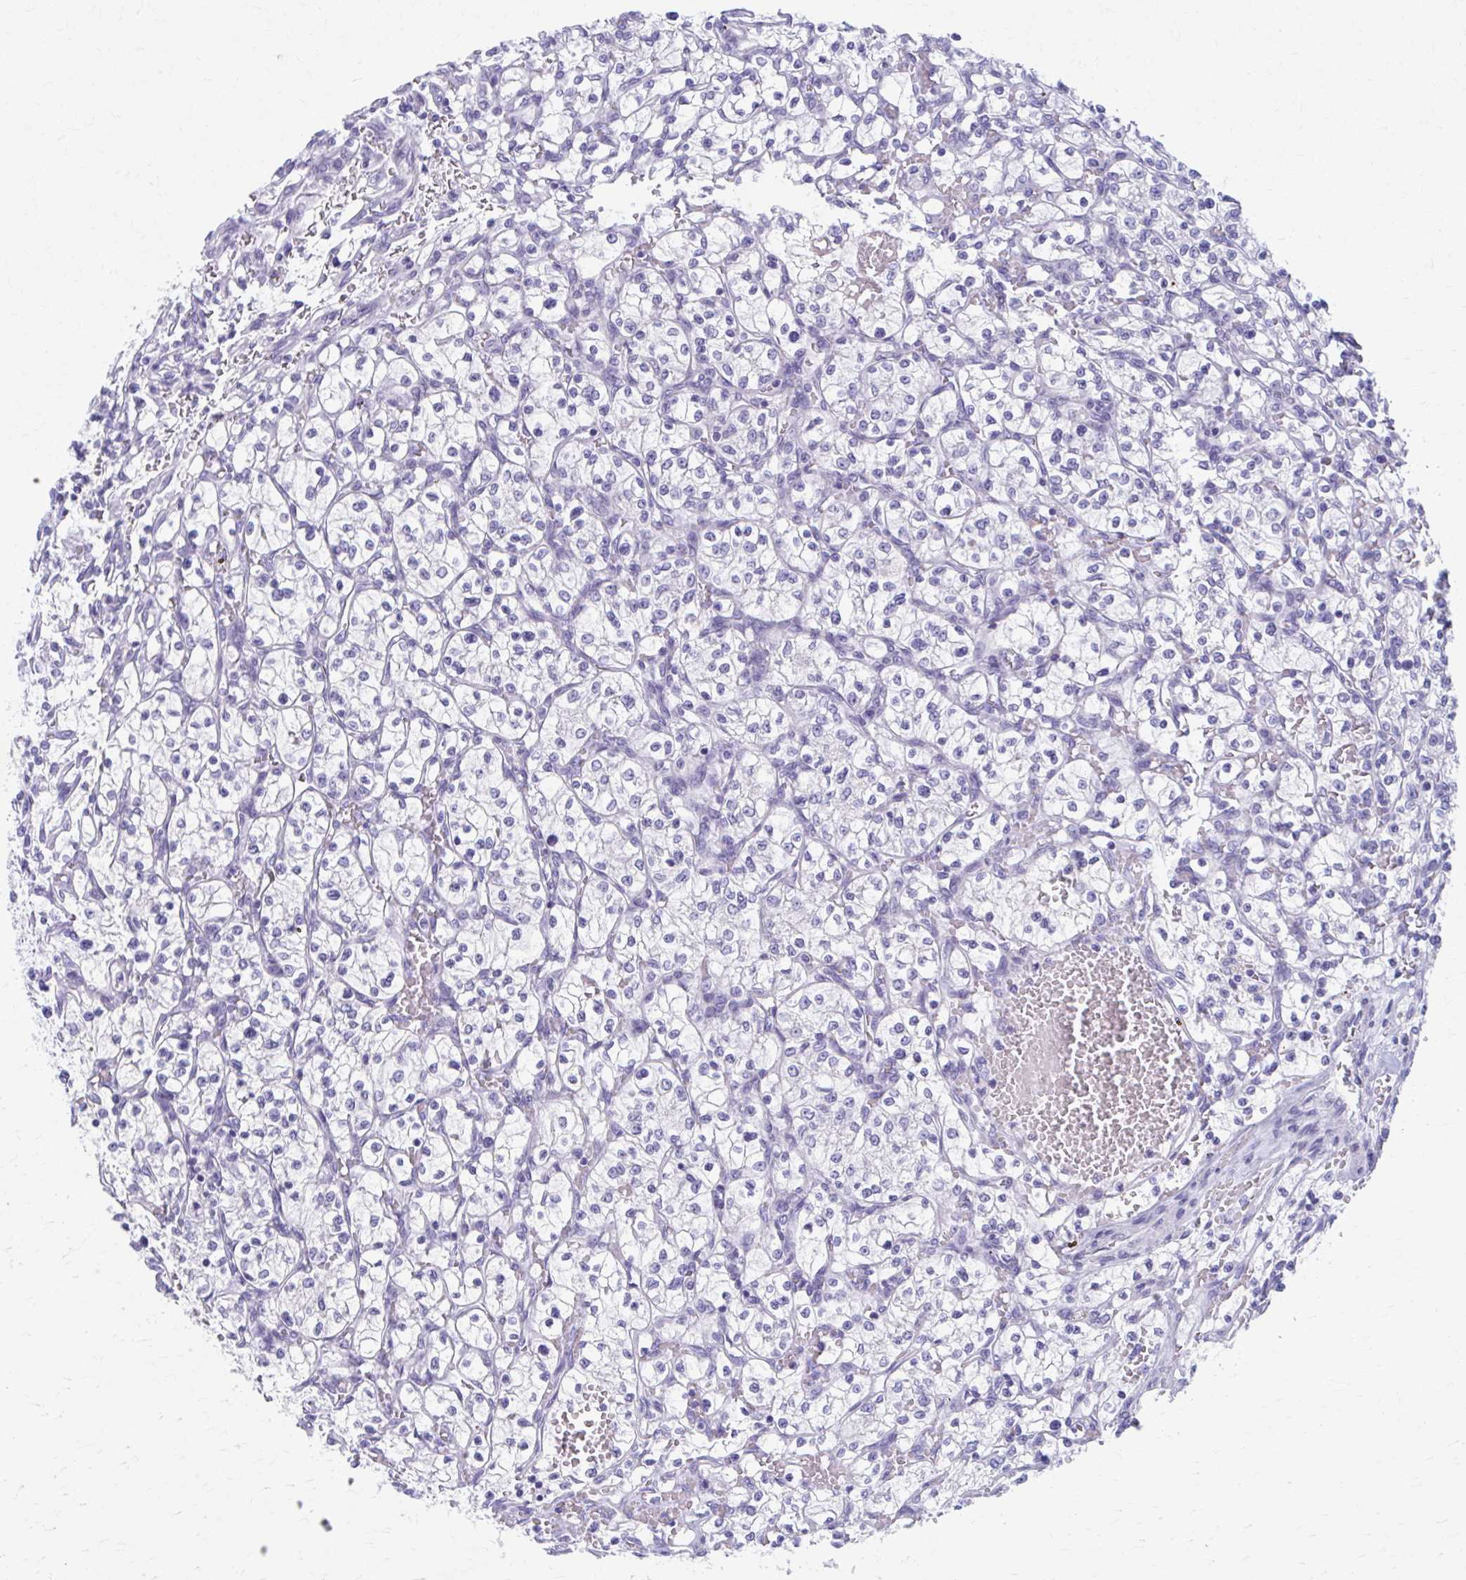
{"staining": {"intensity": "negative", "quantity": "none", "location": "none"}, "tissue": "renal cancer", "cell_type": "Tumor cells", "image_type": "cancer", "snomed": [{"axis": "morphology", "description": "Adenocarcinoma, NOS"}, {"axis": "topography", "description": "Kidney"}], "caption": "A high-resolution micrograph shows immunohistochemistry (IHC) staining of renal cancer (adenocarcinoma), which exhibits no significant expression in tumor cells.", "gene": "CCDC105", "patient": {"sex": "female", "age": 64}}